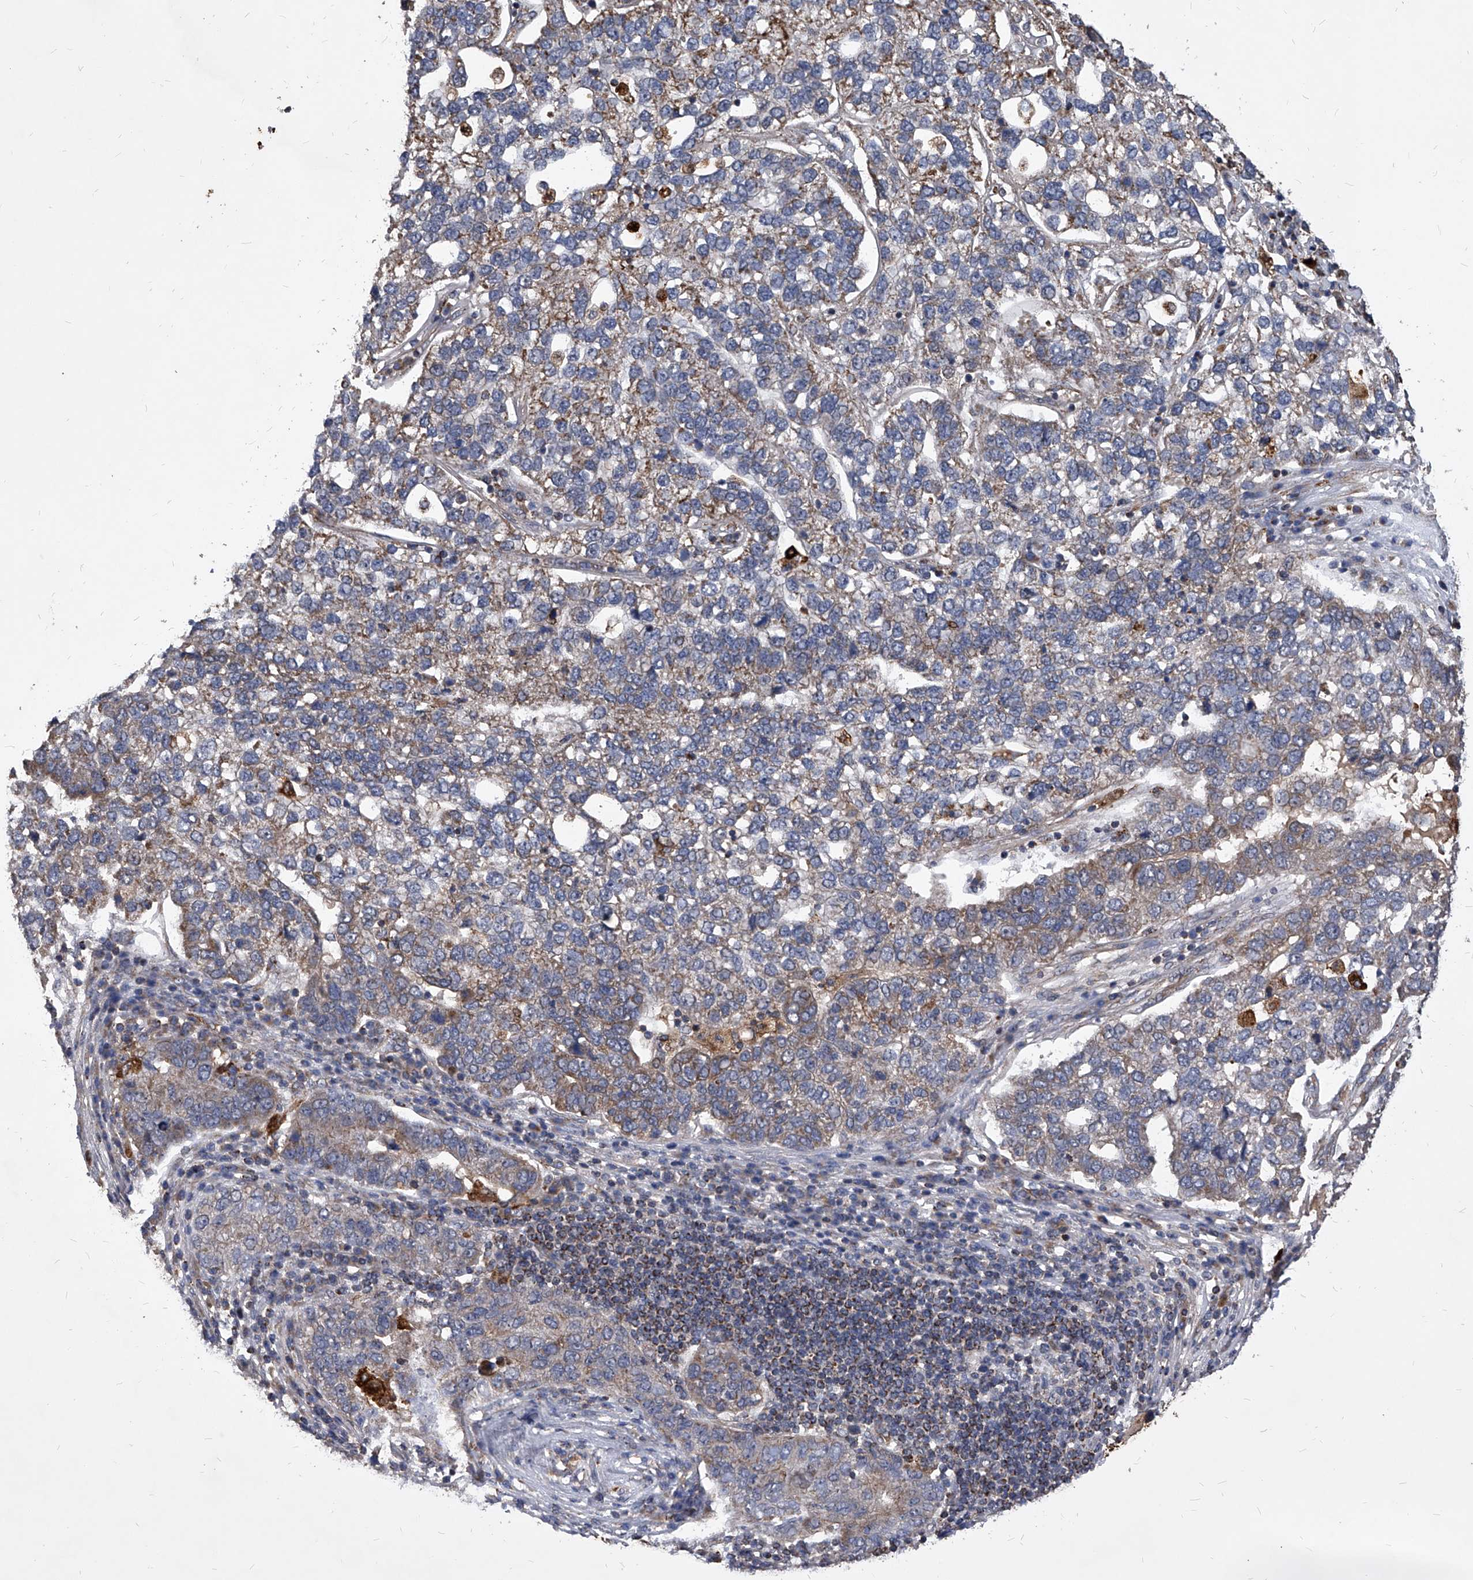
{"staining": {"intensity": "weak", "quantity": "25%-75%", "location": "cytoplasmic/membranous"}, "tissue": "pancreatic cancer", "cell_type": "Tumor cells", "image_type": "cancer", "snomed": [{"axis": "morphology", "description": "Adenocarcinoma, NOS"}, {"axis": "topography", "description": "Pancreas"}], "caption": "A micrograph of pancreatic cancer (adenocarcinoma) stained for a protein shows weak cytoplasmic/membranous brown staining in tumor cells. (DAB (3,3'-diaminobenzidine) = brown stain, brightfield microscopy at high magnification).", "gene": "SOBP", "patient": {"sex": "female", "age": 61}}